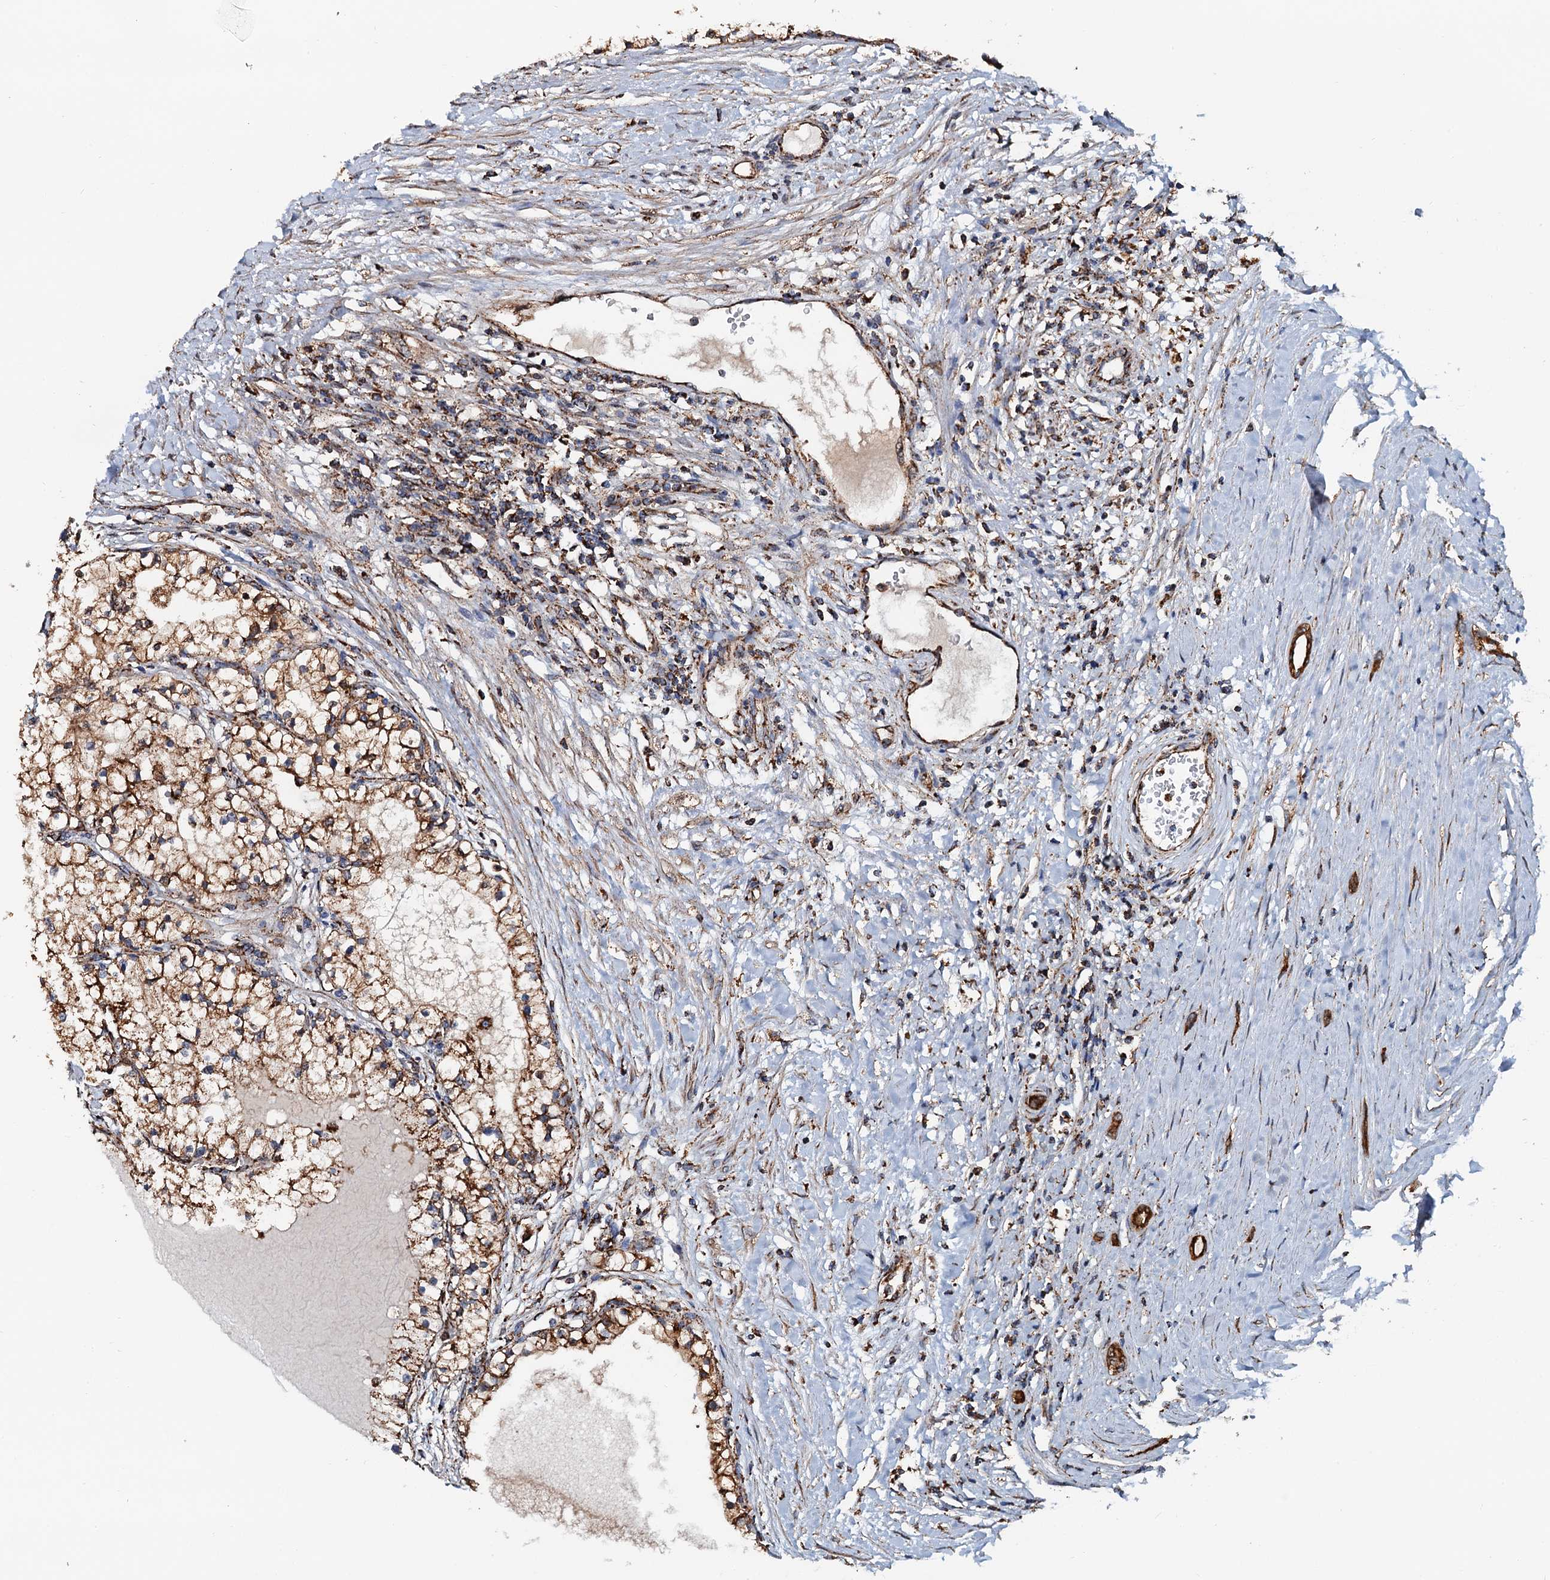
{"staining": {"intensity": "strong", "quantity": ">75%", "location": "cytoplasmic/membranous"}, "tissue": "renal cancer", "cell_type": "Tumor cells", "image_type": "cancer", "snomed": [{"axis": "morphology", "description": "Normal tissue, NOS"}, {"axis": "morphology", "description": "Adenocarcinoma, NOS"}, {"axis": "topography", "description": "Kidney"}], "caption": "Protein staining of renal adenocarcinoma tissue displays strong cytoplasmic/membranous positivity in approximately >75% of tumor cells. Ihc stains the protein in brown and the nuclei are stained blue.", "gene": "AAGAB", "patient": {"sex": "male", "age": 68}}